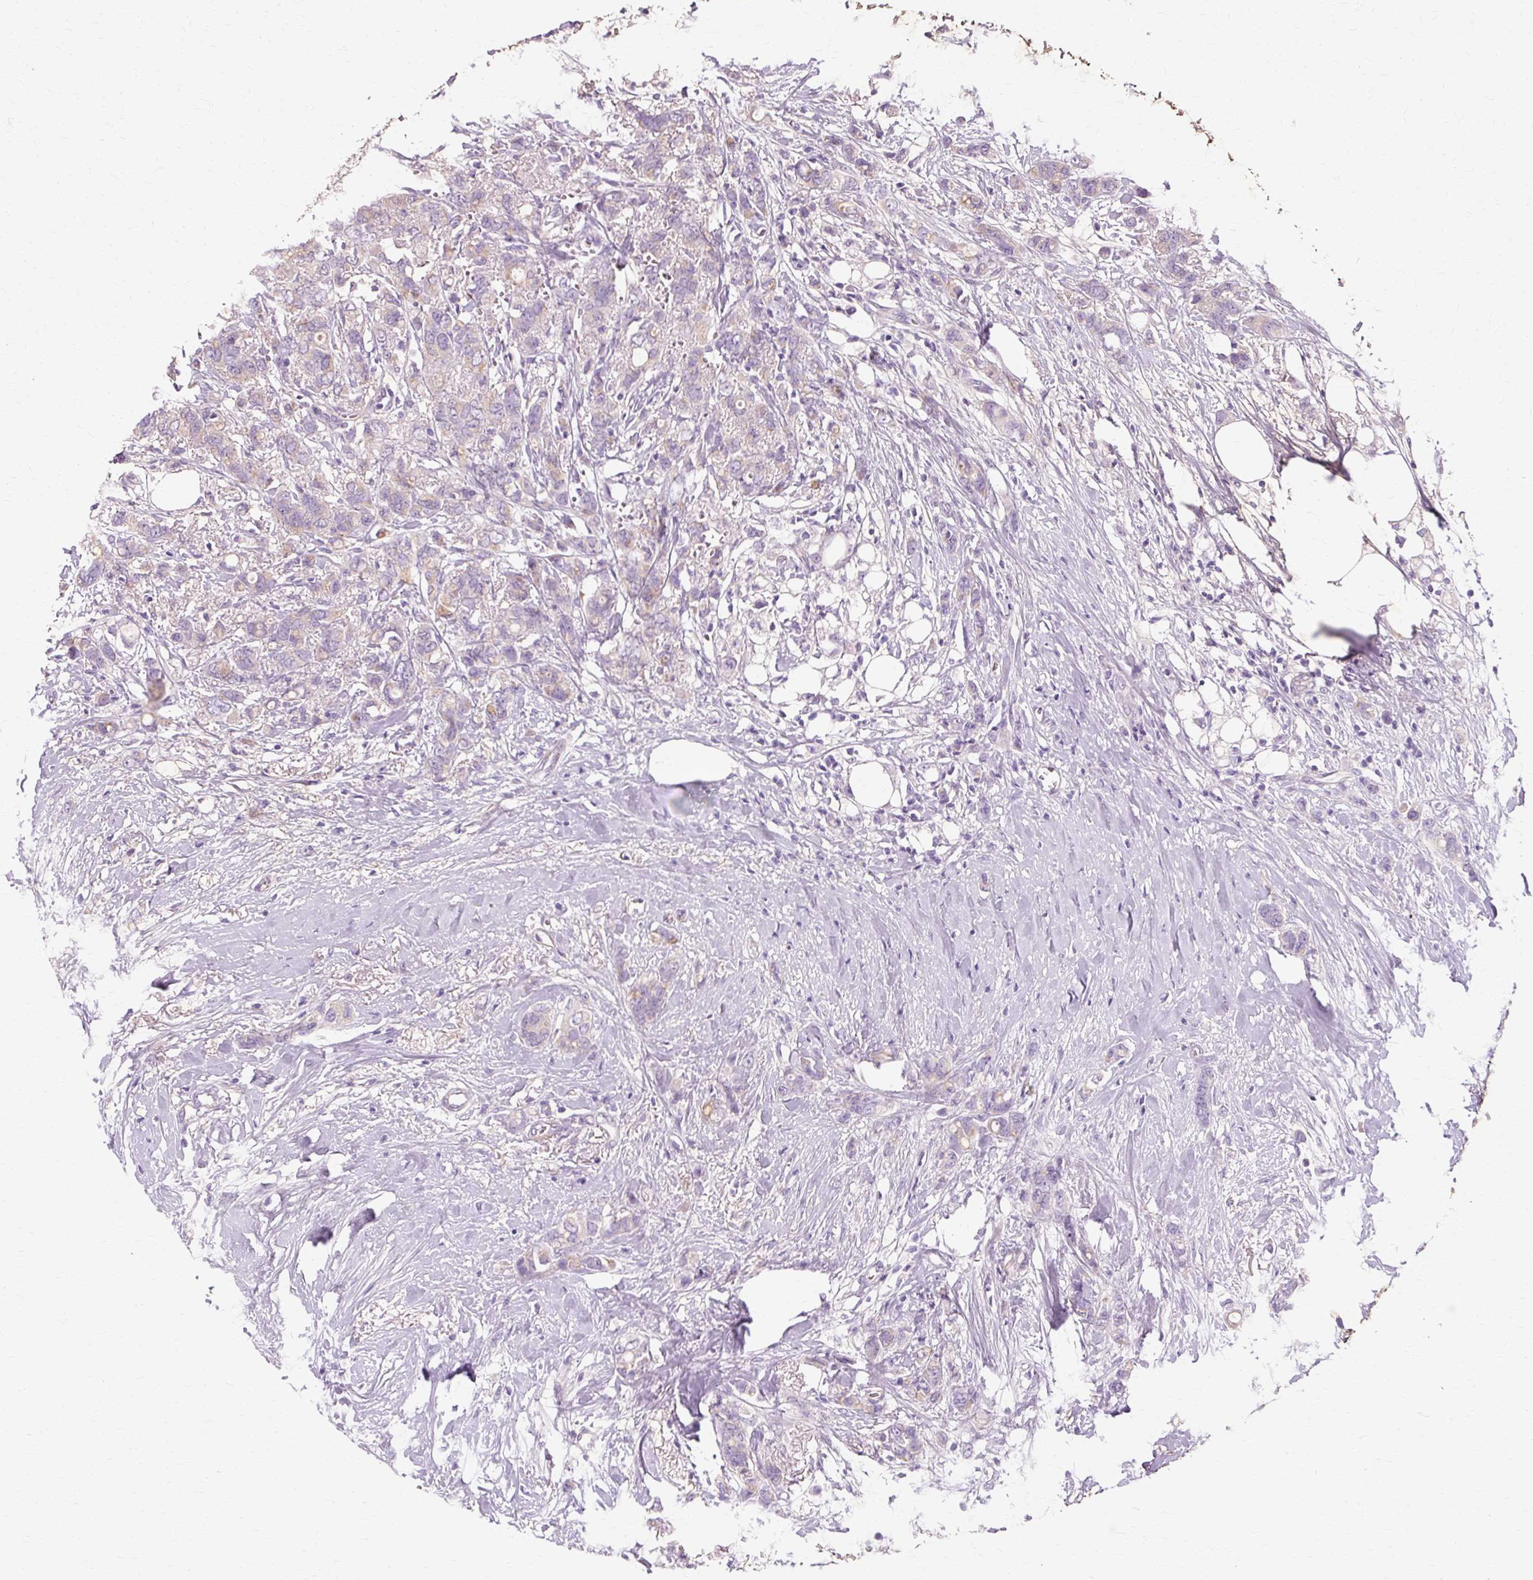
{"staining": {"intensity": "negative", "quantity": "none", "location": "none"}, "tissue": "breast cancer", "cell_type": "Tumor cells", "image_type": "cancer", "snomed": [{"axis": "morphology", "description": "Lobular carcinoma"}, {"axis": "topography", "description": "Breast"}], "caption": "Immunohistochemistry image of neoplastic tissue: human breast cancer stained with DAB shows no significant protein positivity in tumor cells. (Immunohistochemistry, brightfield microscopy, high magnification).", "gene": "TMEM89", "patient": {"sex": "female", "age": 91}}